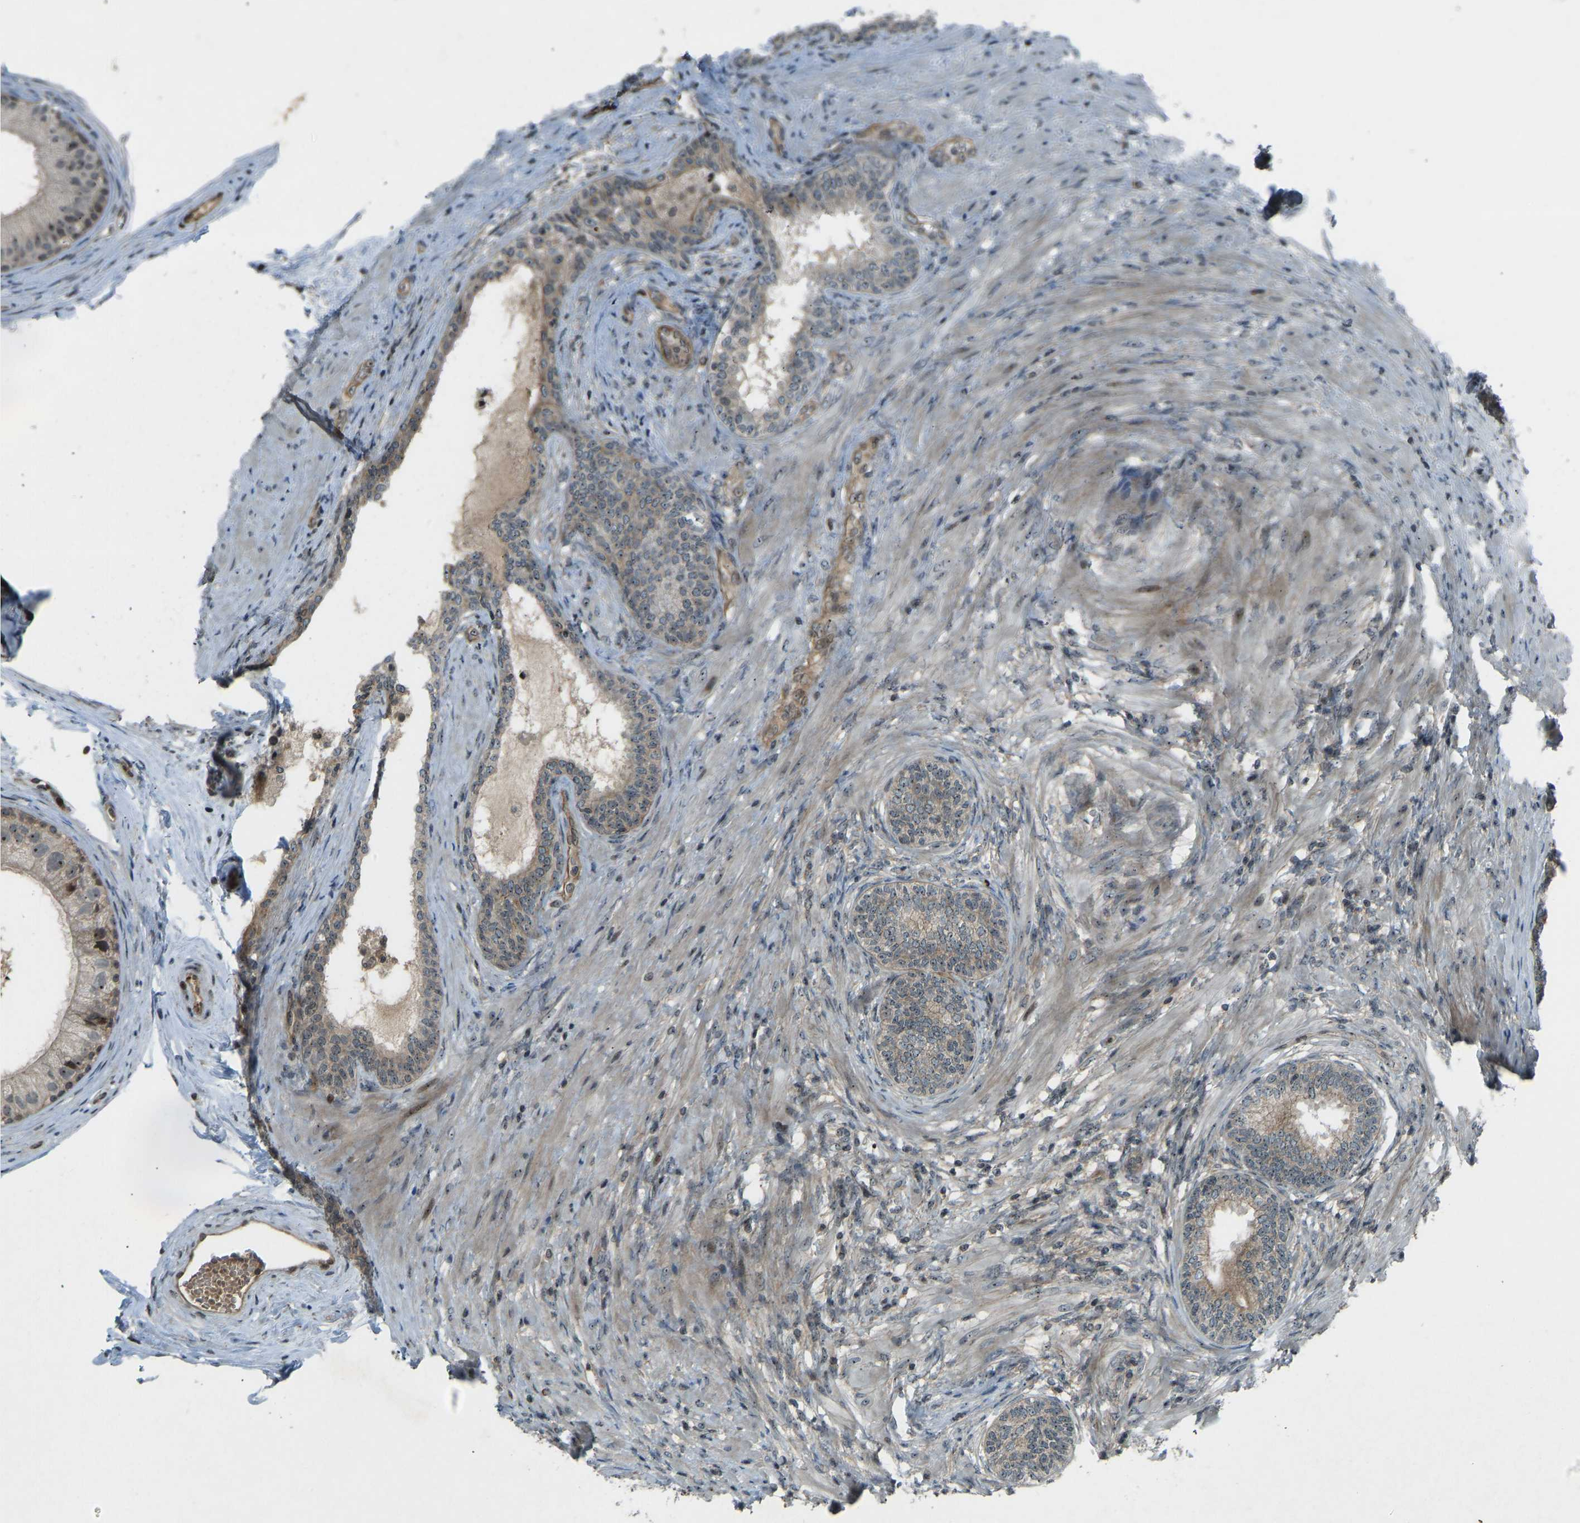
{"staining": {"intensity": "moderate", "quantity": ">75%", "location": "cytoplasmic/membranous"}, "tissue": "prostate", "cell_type": "Glandular cells", "image_type": "normal", "snomed": [{"axis": "morphology", "description": "Normal tissue, NOS"}, {"axis": "topography", "description": "Prostate"}], "caption": "Protein expression analysis of normal human prostate reveals moderate cytoplasmic/membranous staining in about >75% of glandular cells.", "gene": "SVOPL", "patient": {"sex": "male", "age": 76}}